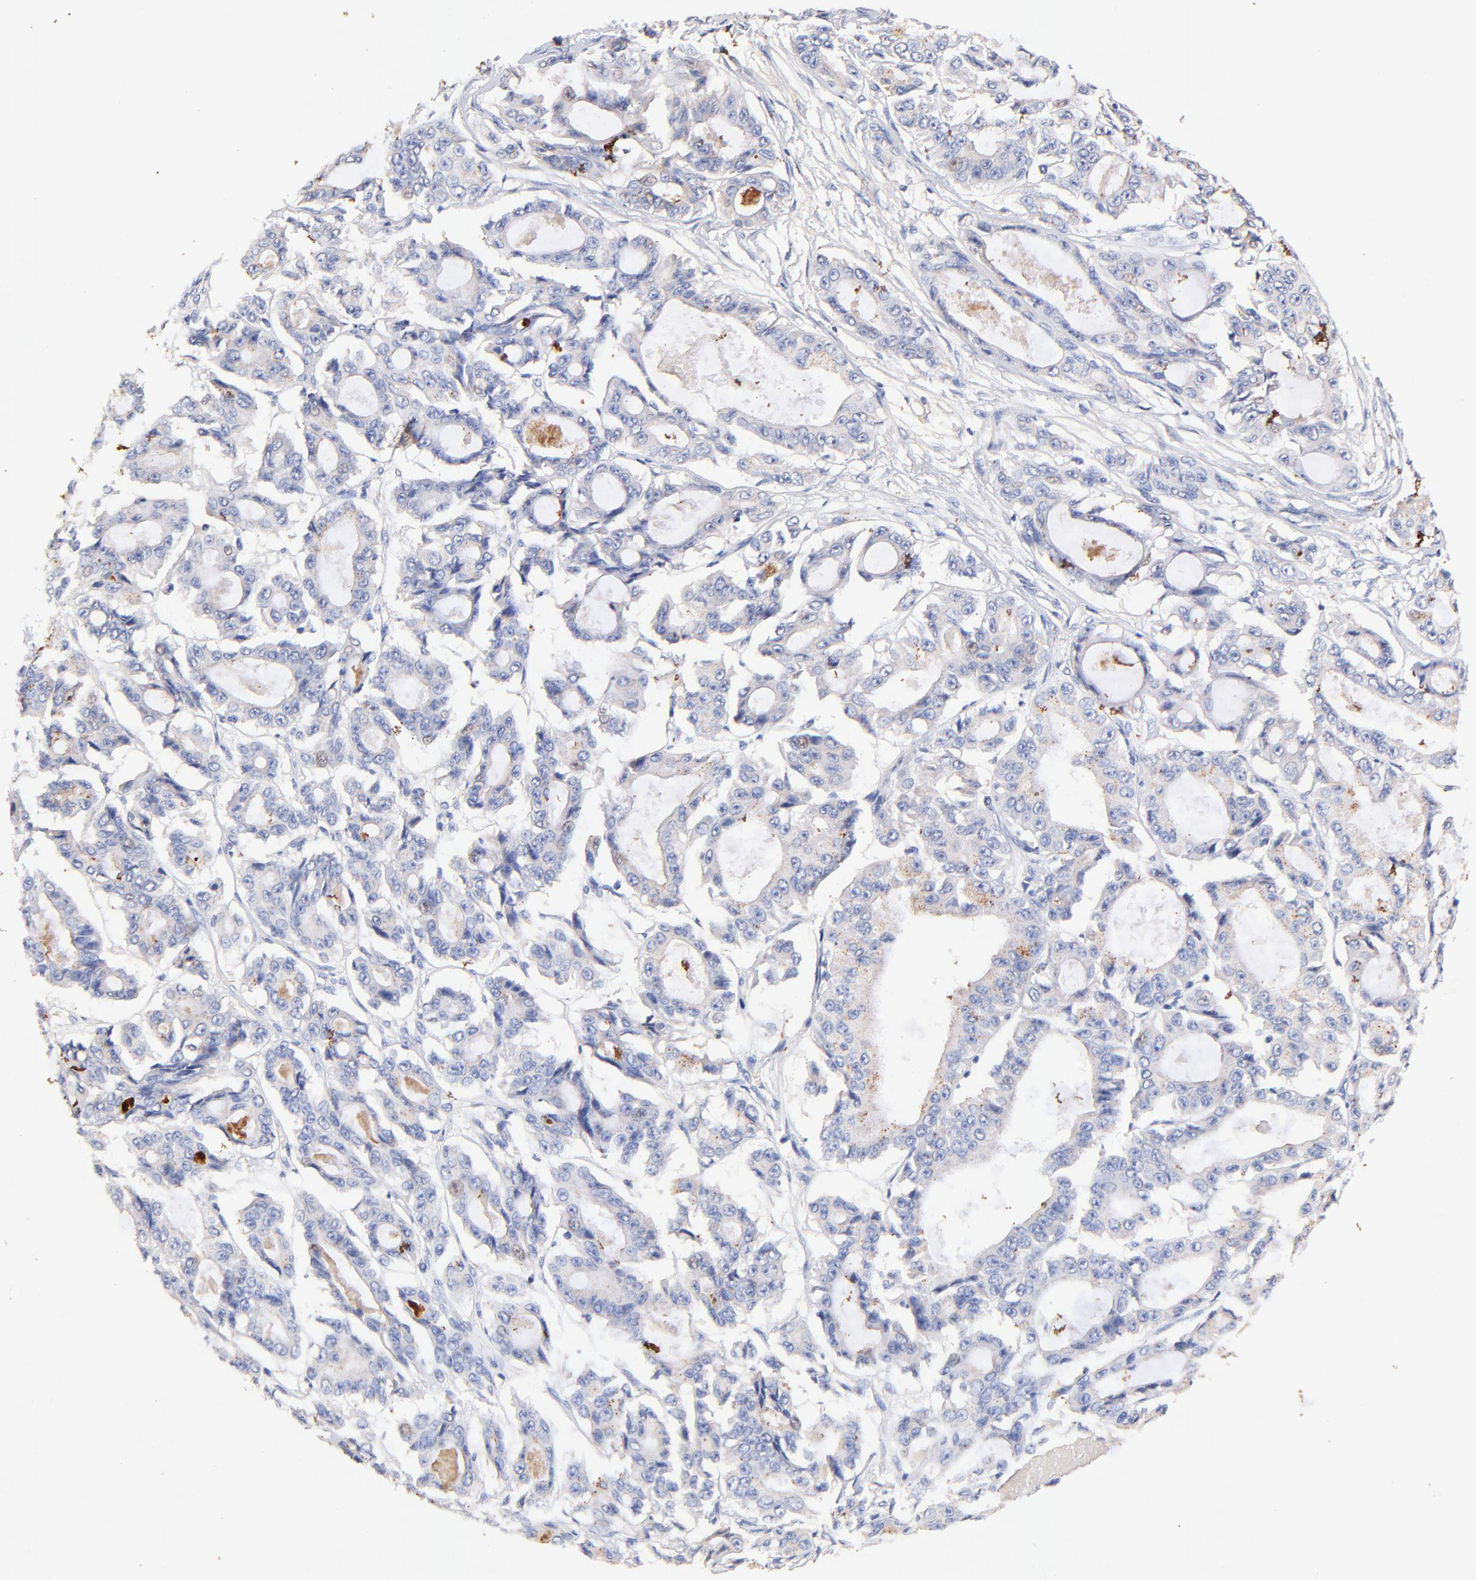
{"staining": {"intensity": "negative", "quantity": "none", "location": "none"}, "tissue": "ovarian cancer", "cell_type": "Tumor cells", "image_type": "cancer", "snomed": [{"axis": "morphology", "description": "Carcinoma, endometroid"}, {"axis": "topography", "description": "Ovary"}], "caption": "The immunohistochemistry micrograph has no significant positivity in tumor cells of ovarian cancer tissue. The staining is performed using DAB brown chromogen with nuclei counter-stained in using hematoxylin.", "gene": "IGLV7-43", "patient": {"sex": "female", "age": 61}}